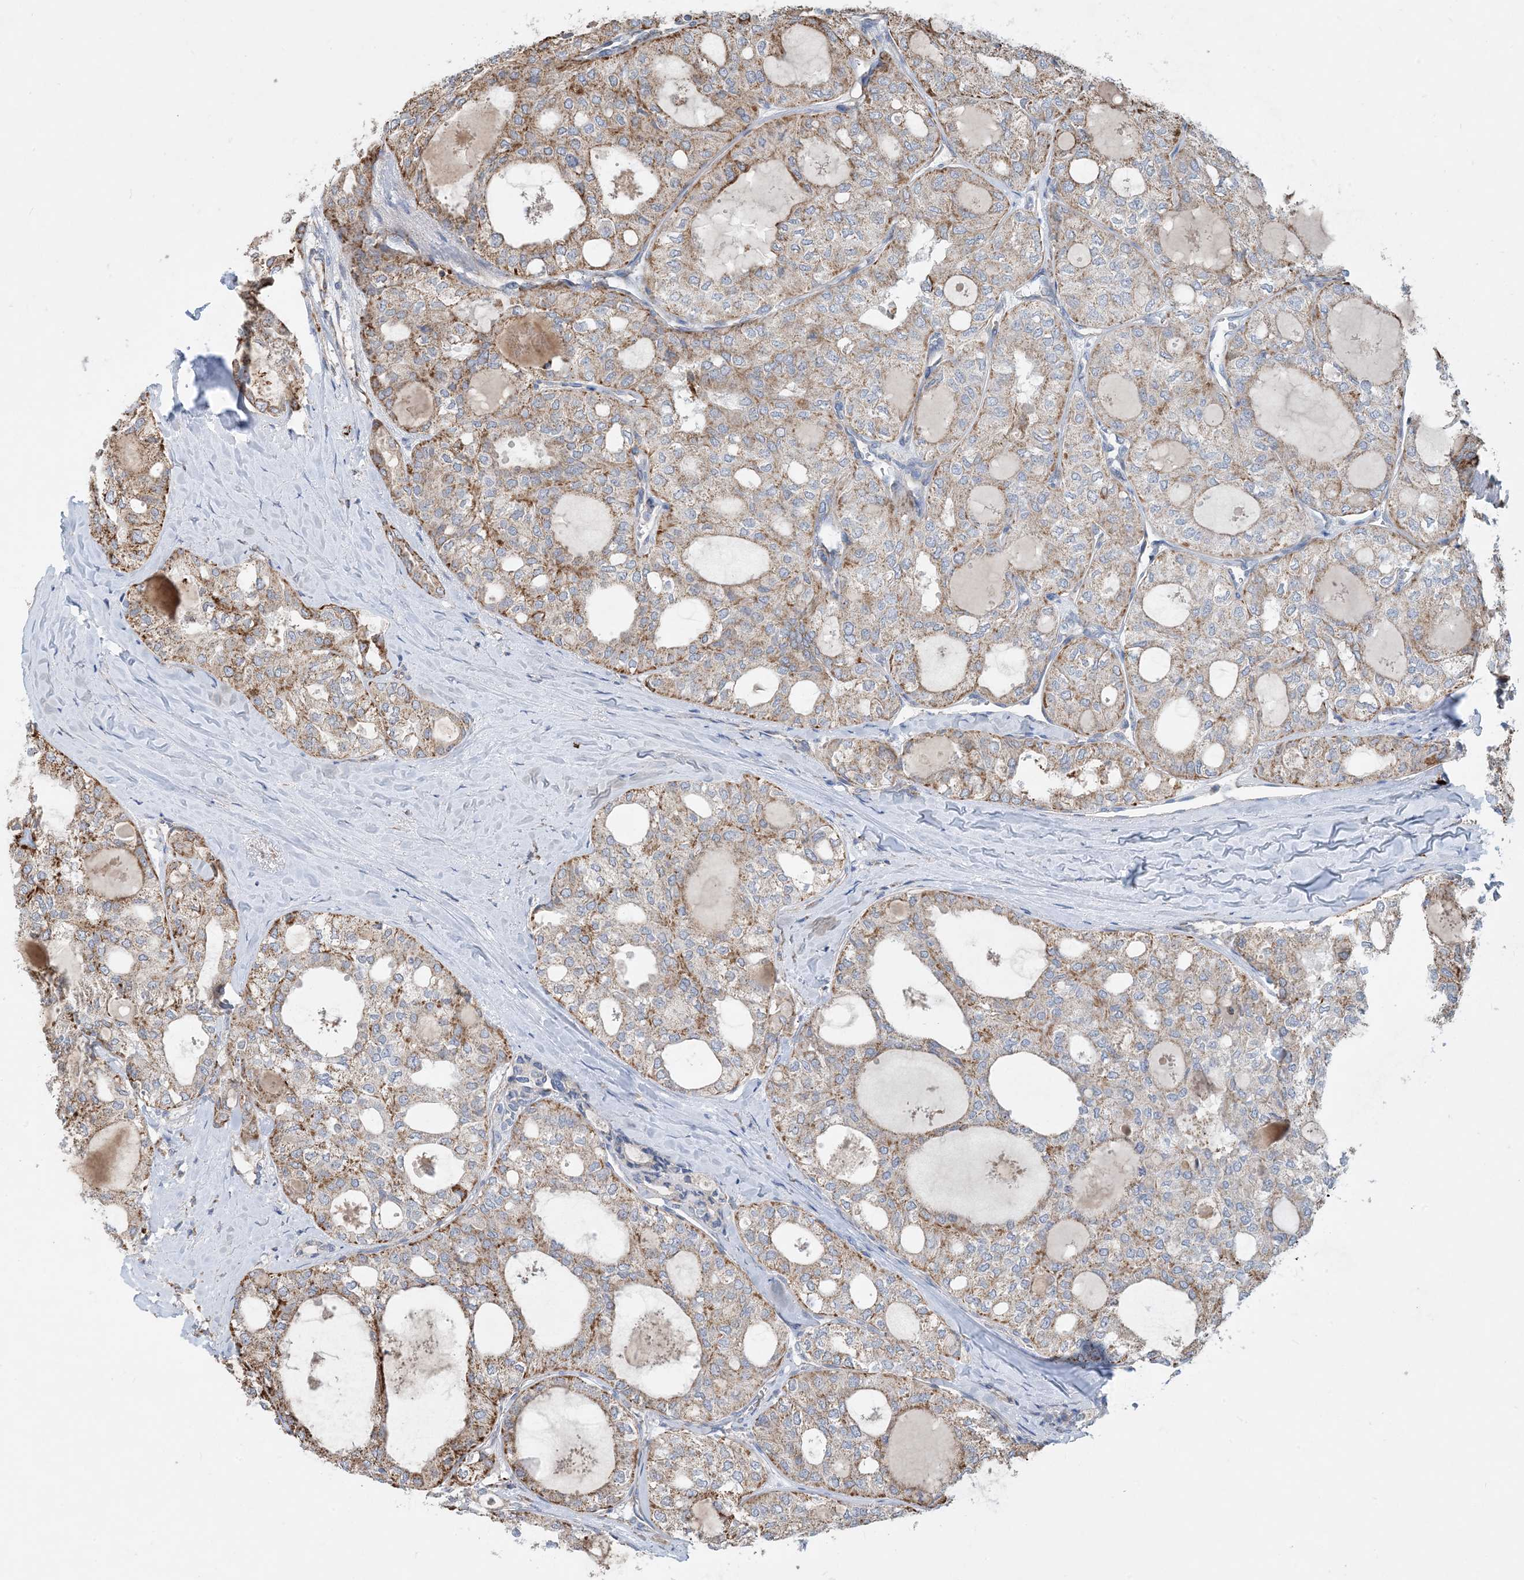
{"staining": {"intensity": "moderate", "quantity": "25%-75%", "location": "cytoplasmic/membranous"}, "tissue": "thyroid cancer", "cell_type": "Tumor cells", "image_type": "cancer", "snomed": [{"axis": "morphology", "description": "Follicular adenoma carcinoma, NOS"}, {"axis": "topography", "description": "Thyroid gland"}], "caption": "A medium amount of moderate cytoplasmic/membranous expression is appreciated in approximately 25%-75% of tumor cells in thyroid follicular adenoma carcinoma tissue.", "gene": "PCDHGA1", "patient": {"sex": "male", "age": 75}}